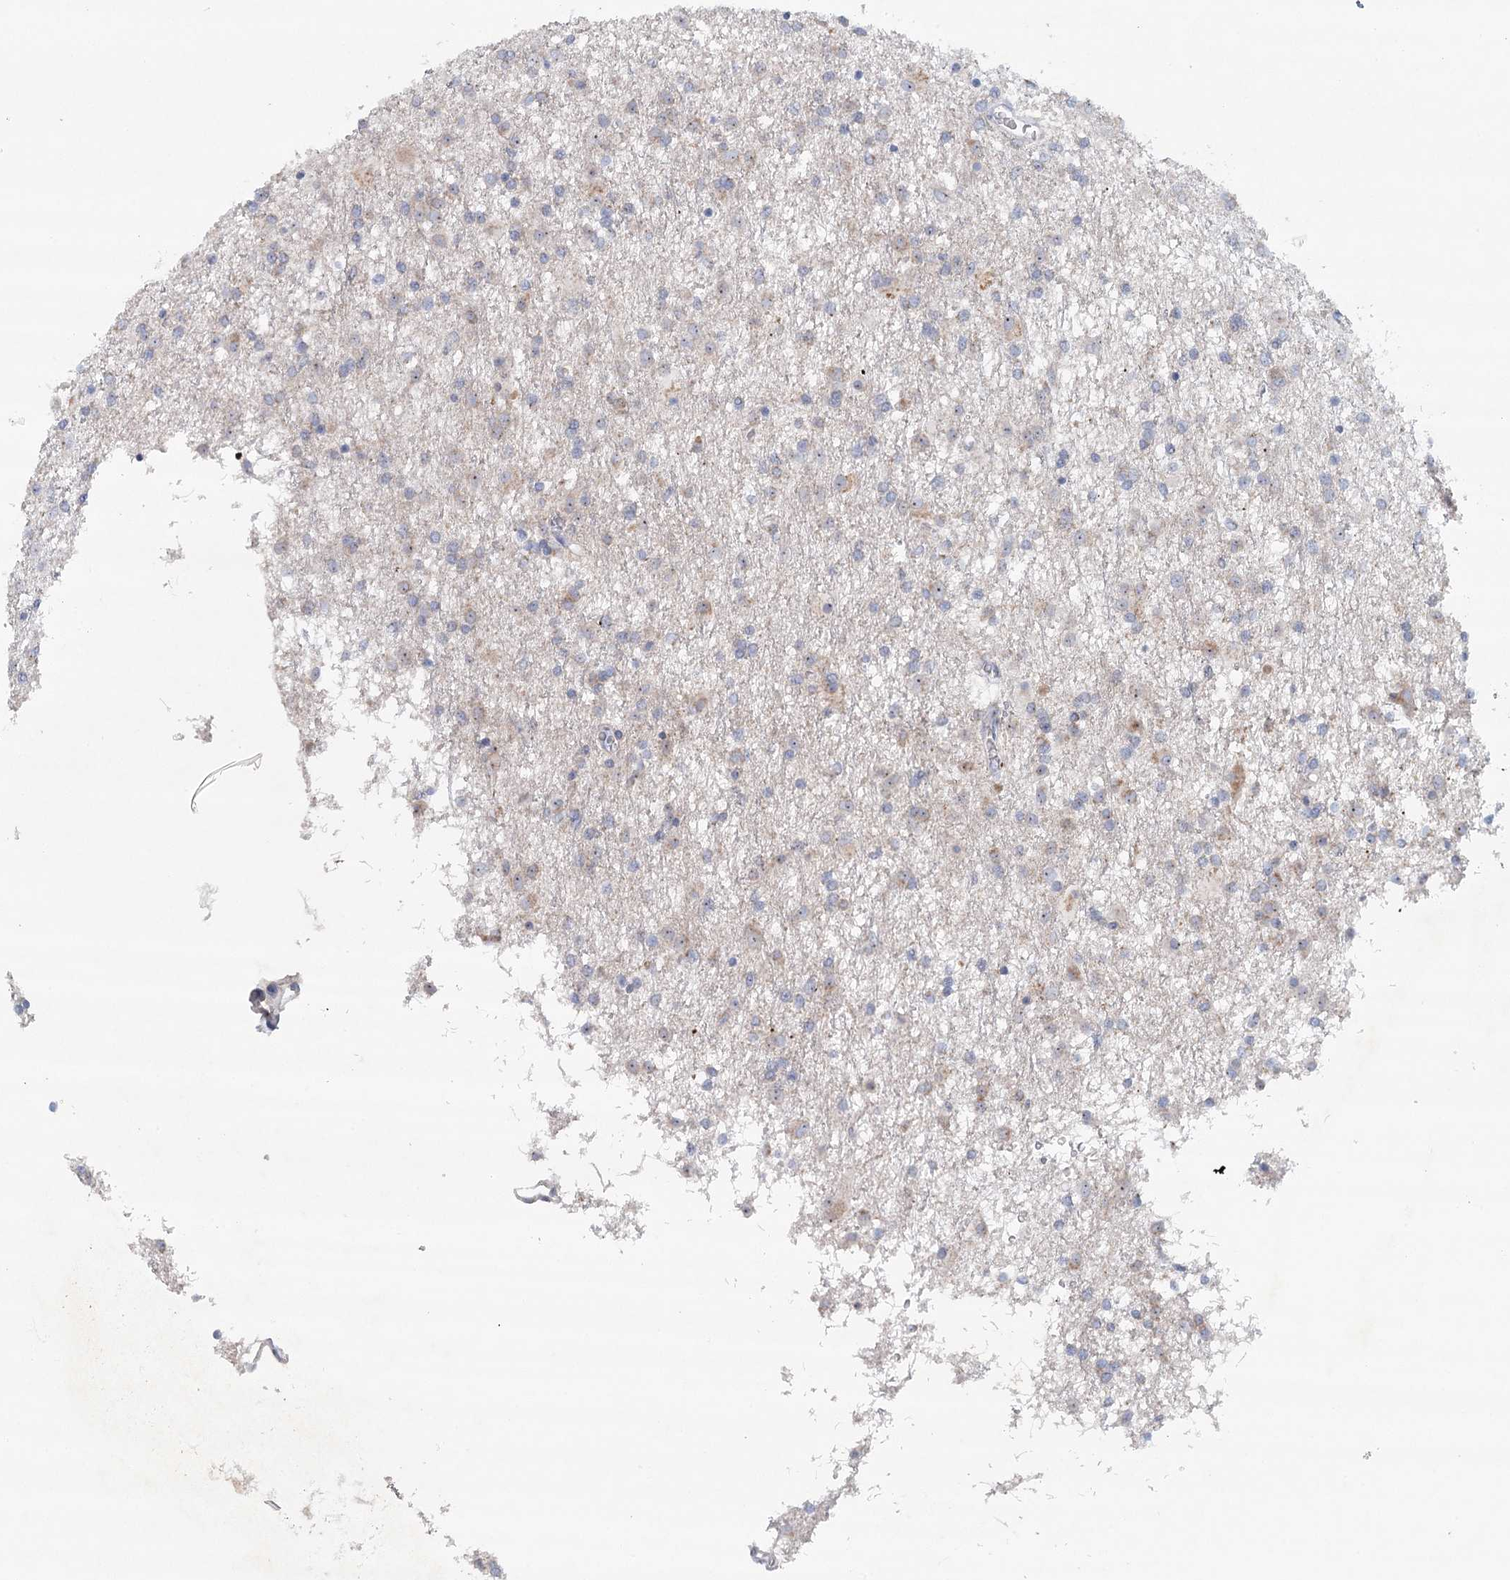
{"staining": {"intensity": "moderate", "quantity": "<25%", "location": "nuclear"}, "tissue": "glioma", "cell_type": "Tumor cells", "image_type": "cancer", "snomed": [{"axis": "morphology", "description": "Glioma, malignant, Low grade"}, {"axis": "topography", "description": "Brain"}], "caption": "Tumor cells display moderate nuclear staining in approximately <25% of cells in glioma.", "gene": "RBM43", "patient": {"sex": "male", "age": 65}}